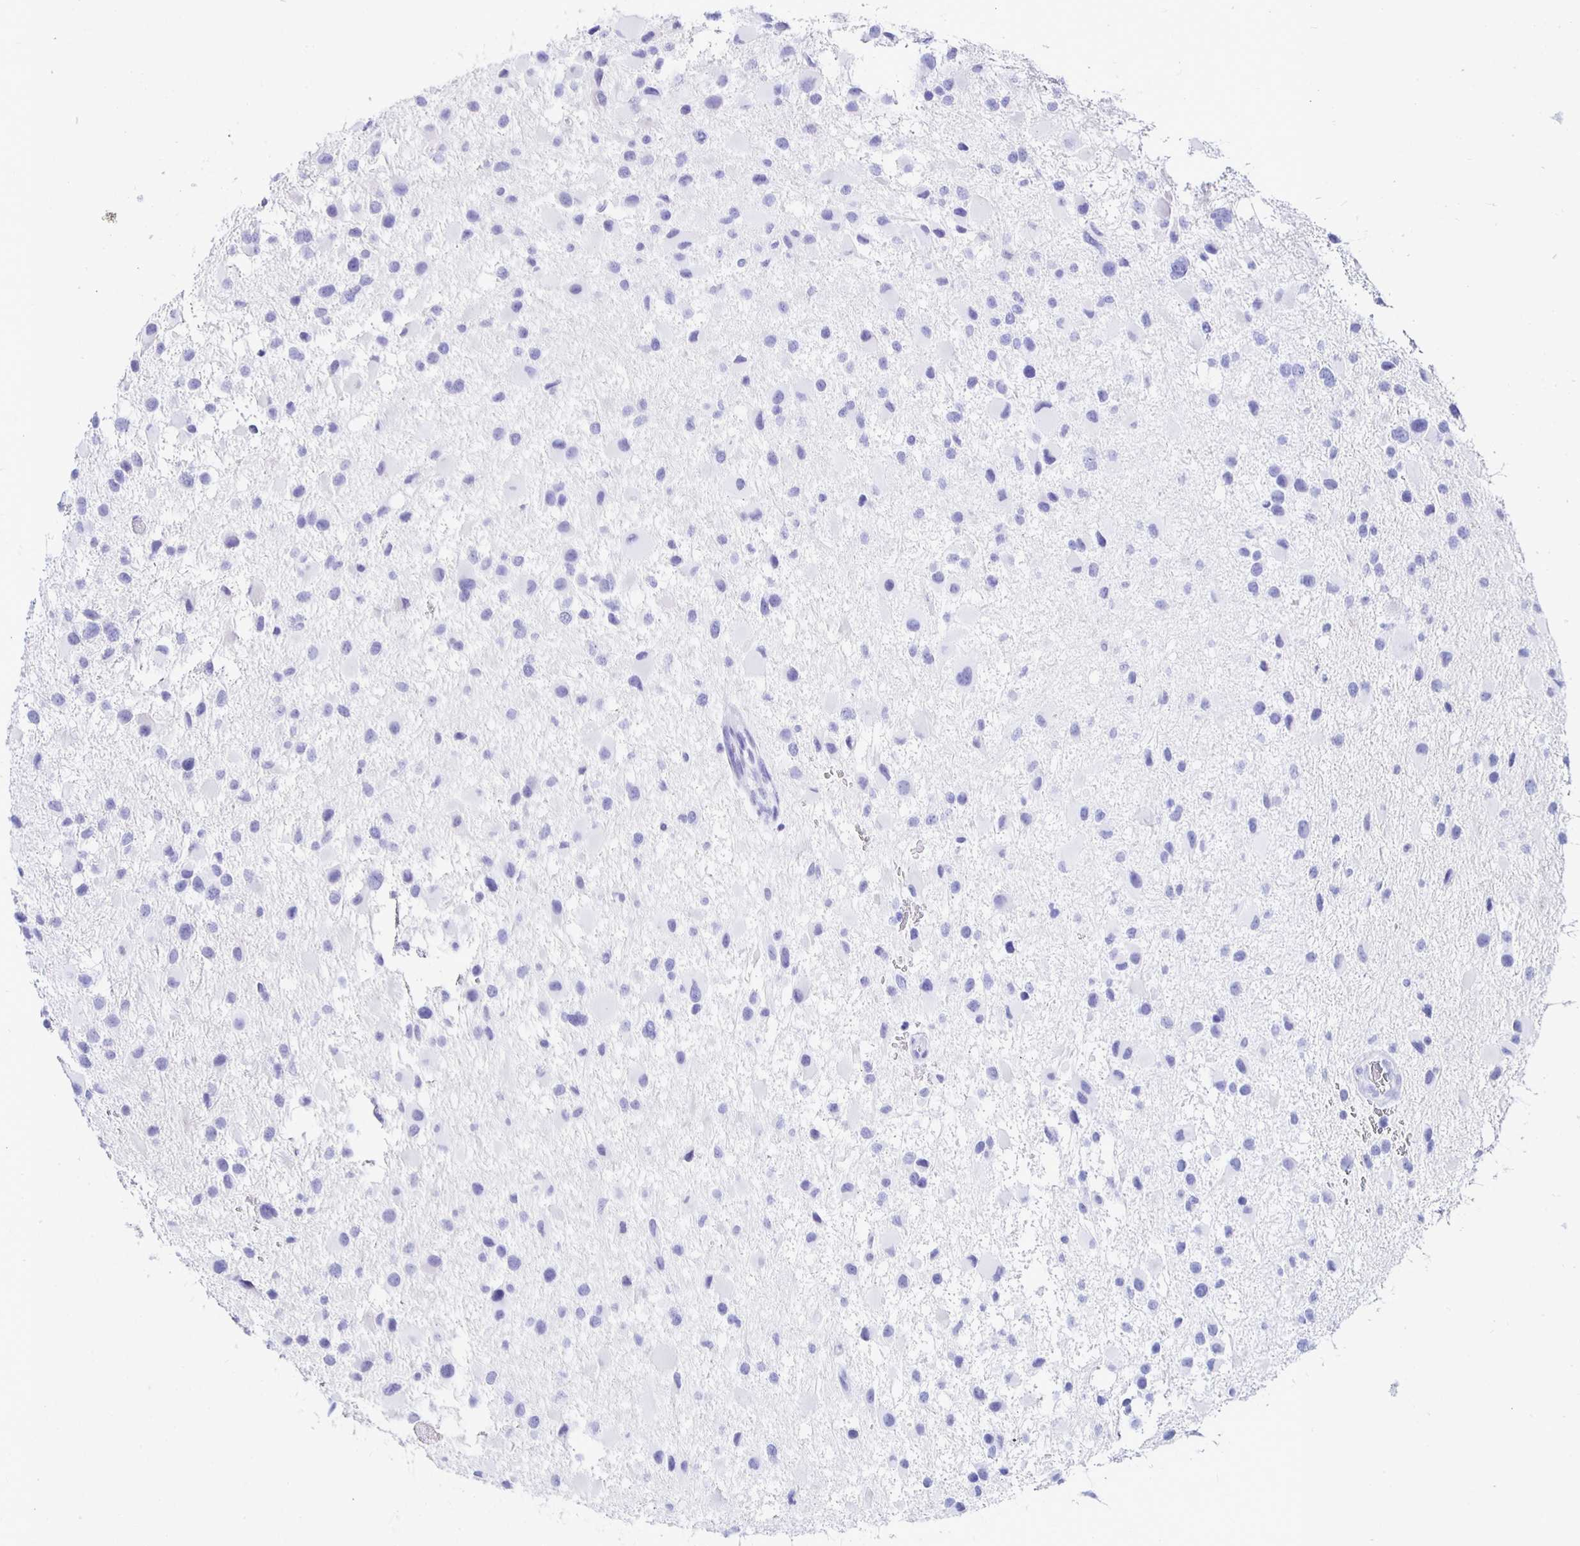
{"staining": {"intensity": "negative", "quantity": "none", "location": "none"}, "tissue": "glioma", "cell_type": "Tumor cells", "image_type": "cancer", "snomed": [{"axis": "morphology", "description": "Glioma, malignant, High grade"}, {"axis": "topography", "description": "Brain"}], "caption": "Immunohistochemical staining of human glioma exhibits no significant expression in tumor cells.", "gene": "UMOD", "patient": {"sex": "female", "age": 40}}